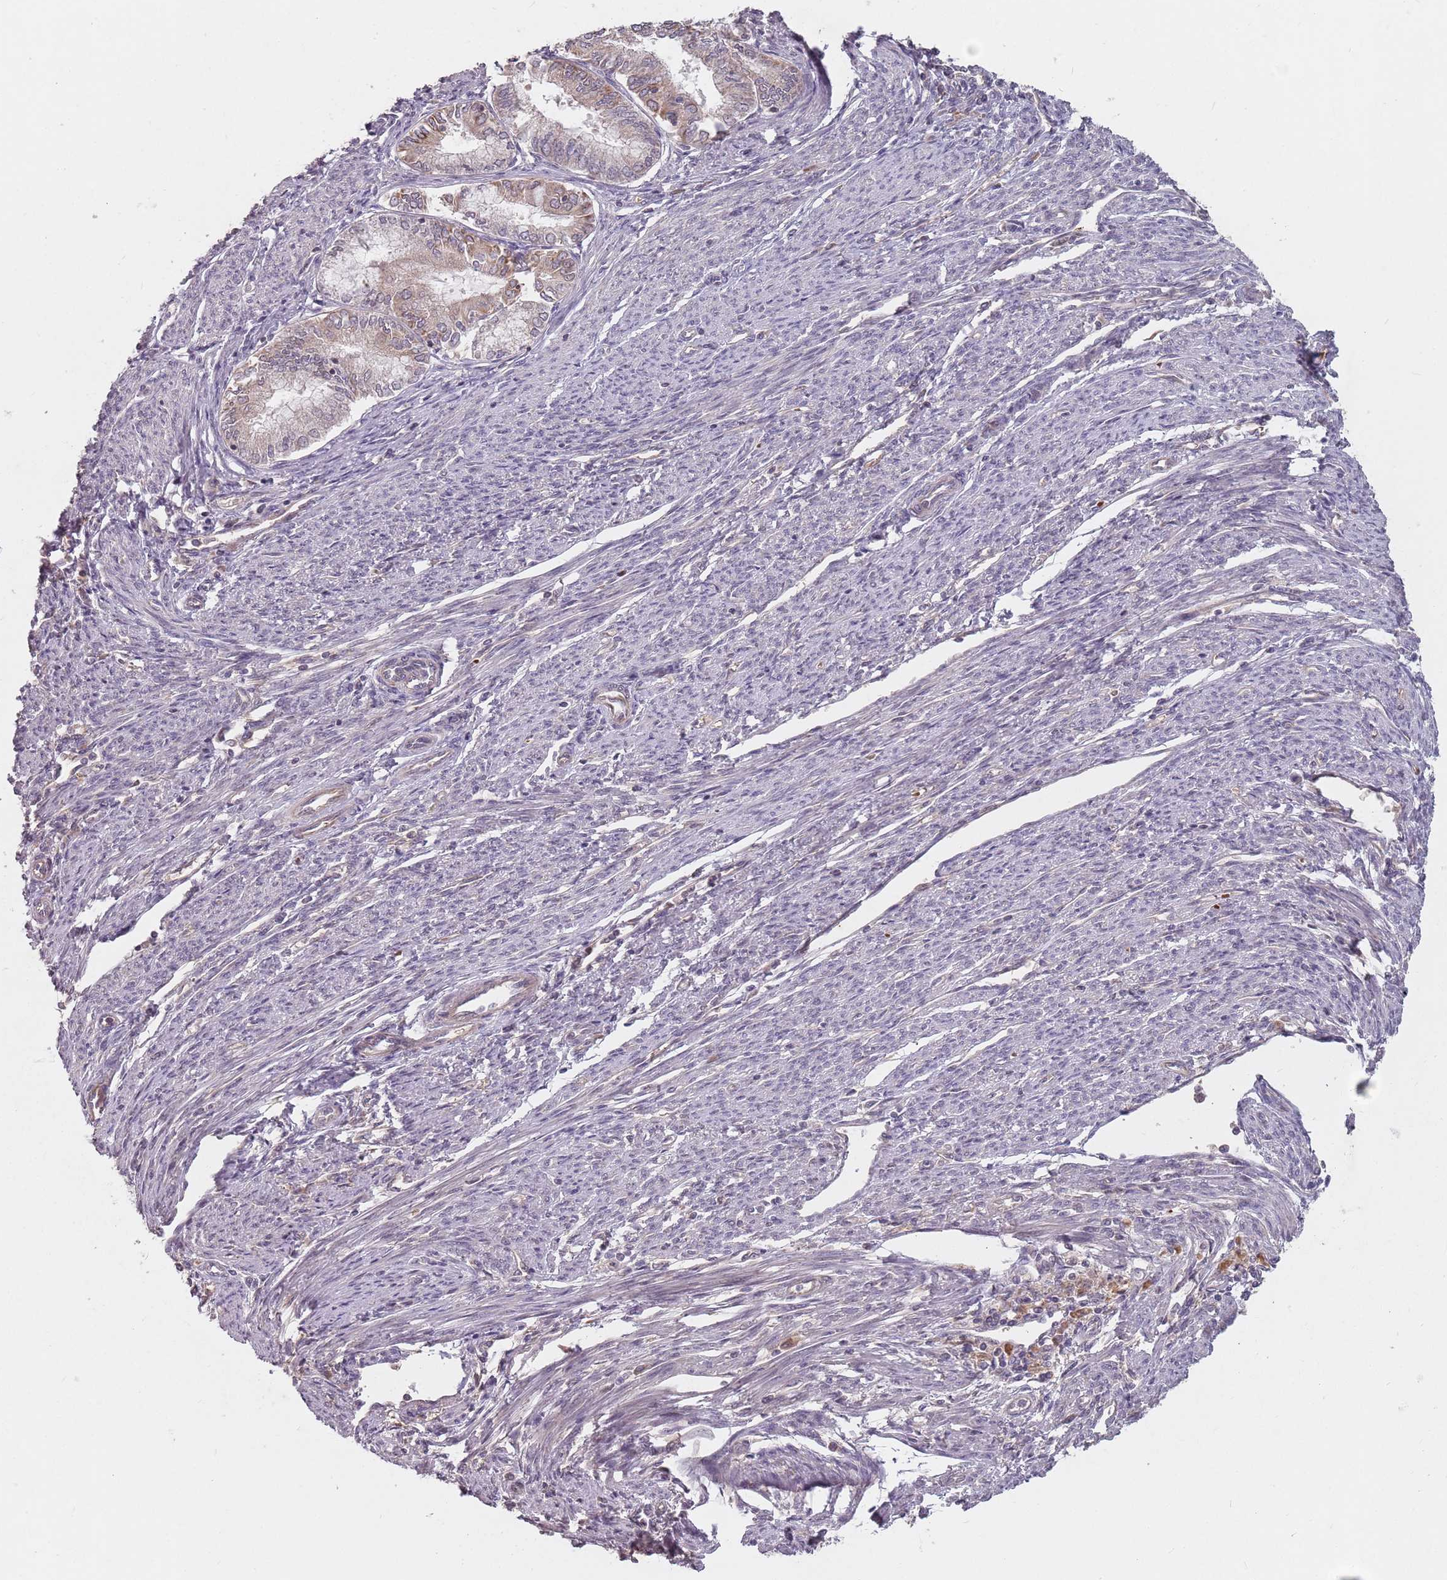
{"staining": {"intensity": "weak", "quantity": "<25%", "location": "cytoplasmic/membranous"}, "tissue": "endometrial cancer", "cell_type": "Tumor cells", "image_type": "cancer", "snomed": [{"axis": "morphology", "description": "Adenocarcinoma, NOS"}, {"axis": "topography", "description": "Endometrium"}], "caption": "Immunohistochemistry (IHC) photomicrograph of neoplastic tissue: endometrial cancer (adenocarcinoma) stained with DAB shows no significant protein positivity in tumor cells.", "gene": "GPR180", "patient": {"sex": "female", "age": 79}}